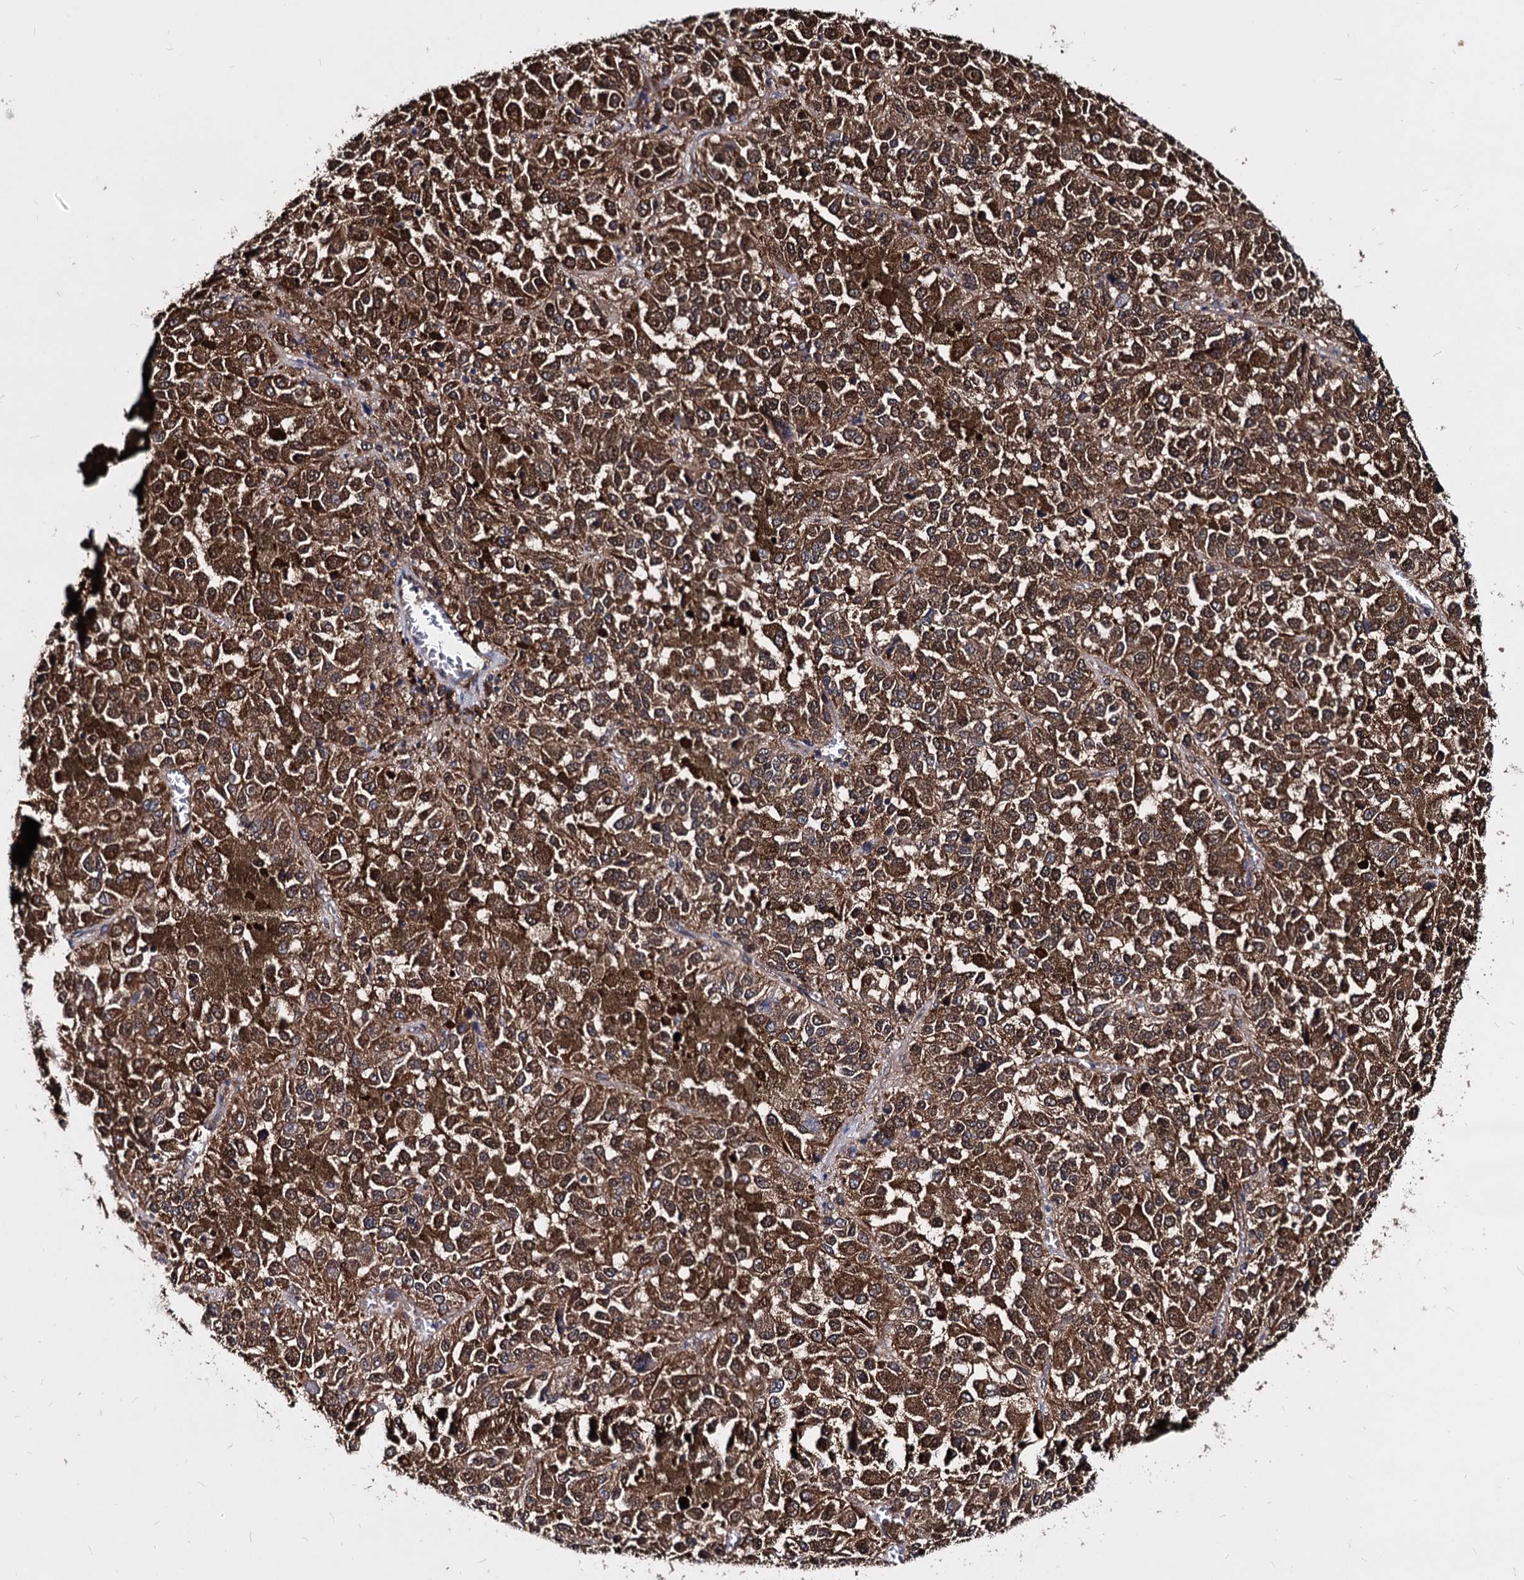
{"staining": {"intensity": "strong", "quantity": ">75%", "location": "cytoplasmic/membranous,nuclear"}, "tissue": "melanoma", "cell_type": "Tumor cells", "image_type": "cancer", "snomed": [{"axis": "morphology", "description": "Malignant melanoma, Metastatic site"}, {"axis": "topography", "description": "Lung"}], "caption": "Immunohistochemical staining of malignant melanoma (metastatic site) demonstrates high levels of strong cytoplasmic/membranous and nuclear protein positivity in about >75% of tumor cells.", "gene": "NME1", "patient": {"sex": "male", "age": 64}}